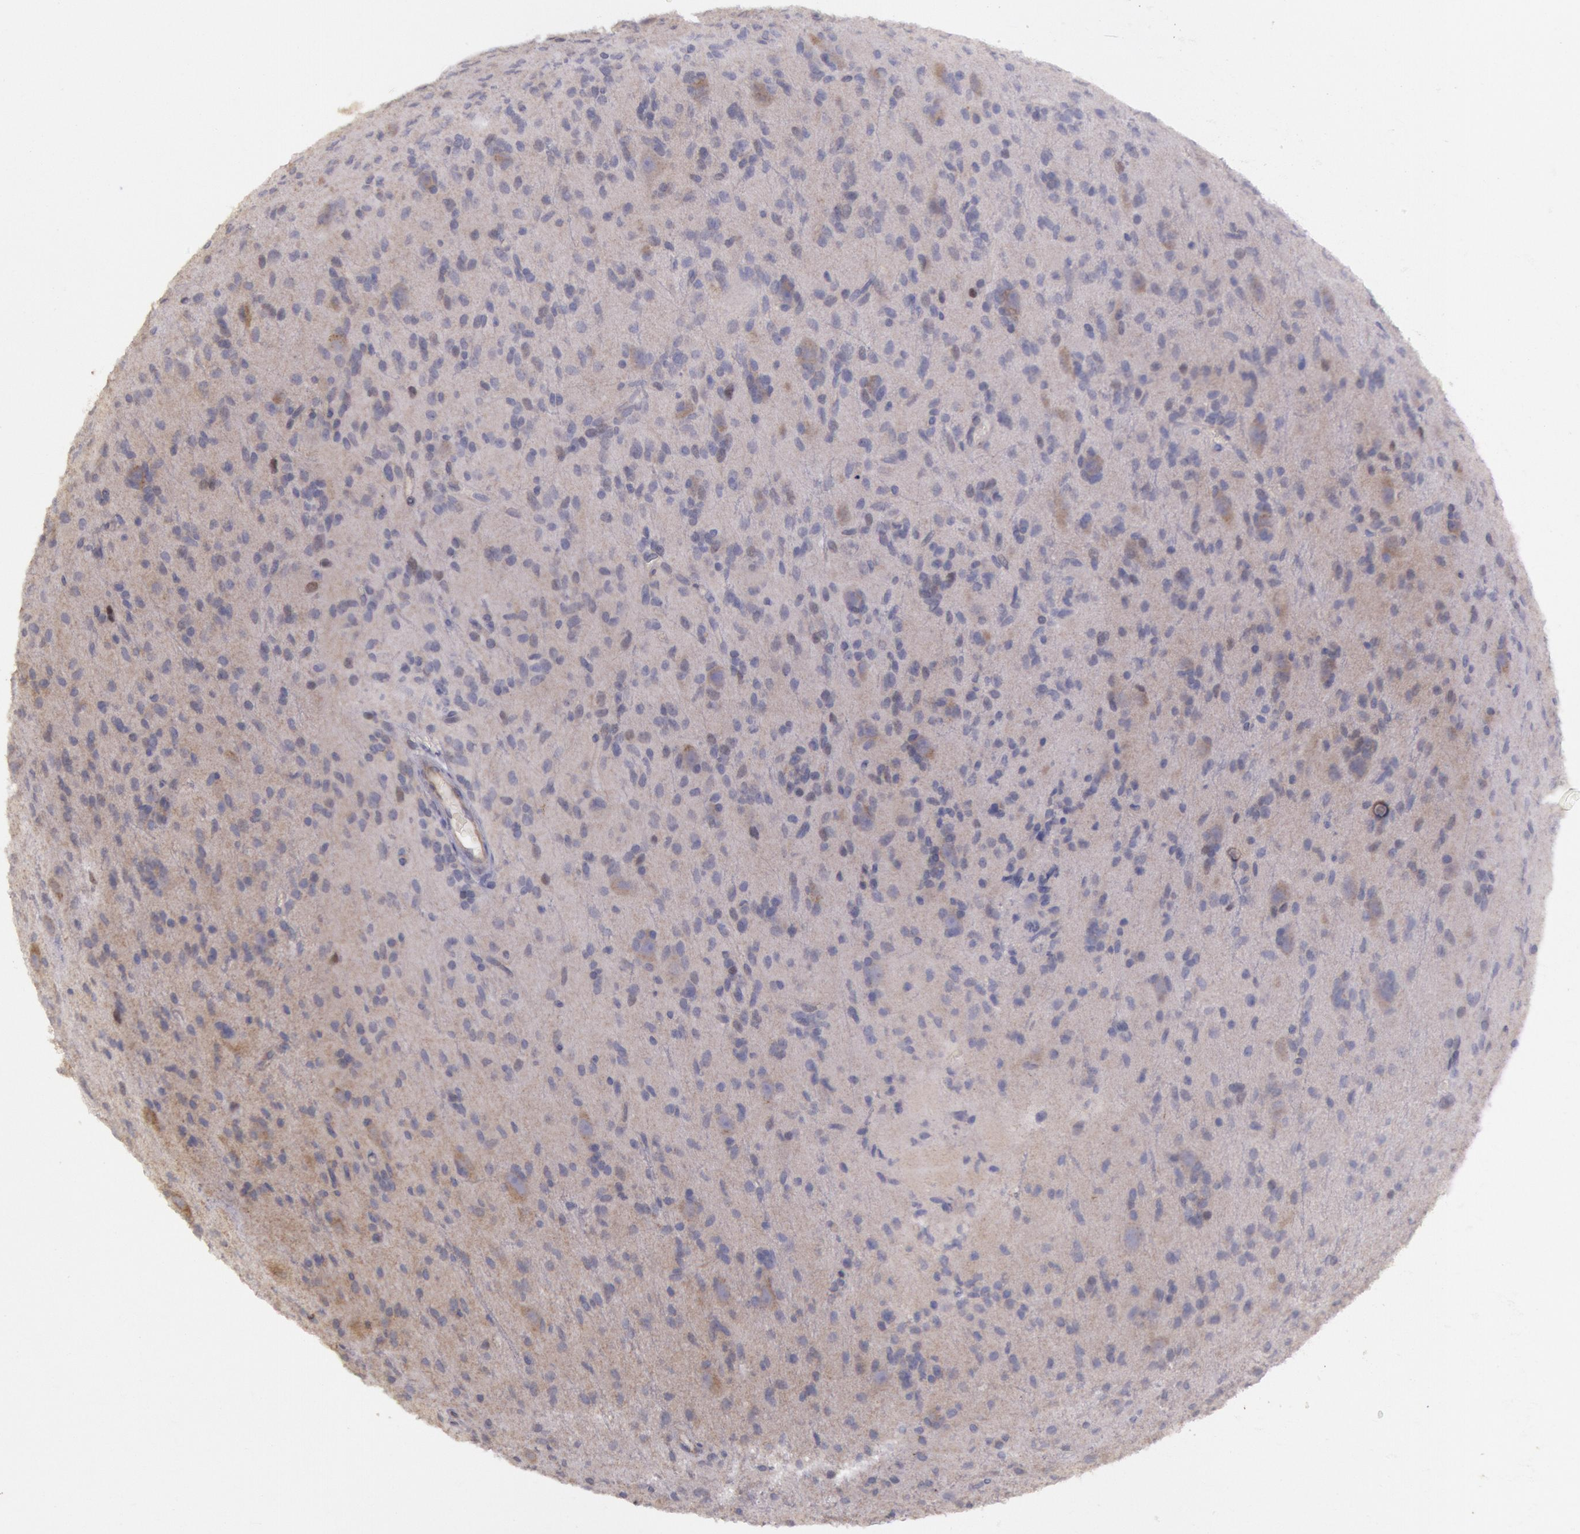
{"staining": {"intensity": "negative", "quantity": "none", "location": "none"}, "tissue": "glioma", "cell_type": "Tumor cells", "image_type": "cancer", "snomed": [{"axis": "morphology", "description": "Glioma, malignant, Low grade"}, {"axis": "topography", "description": "Brain"}], "caption": "DAB immunohistochemical staining of glioma demonstrates no significant staining in tumor cells.", "gene": "AMOTL1", "patient": {"sex": "female", "age": 15}}